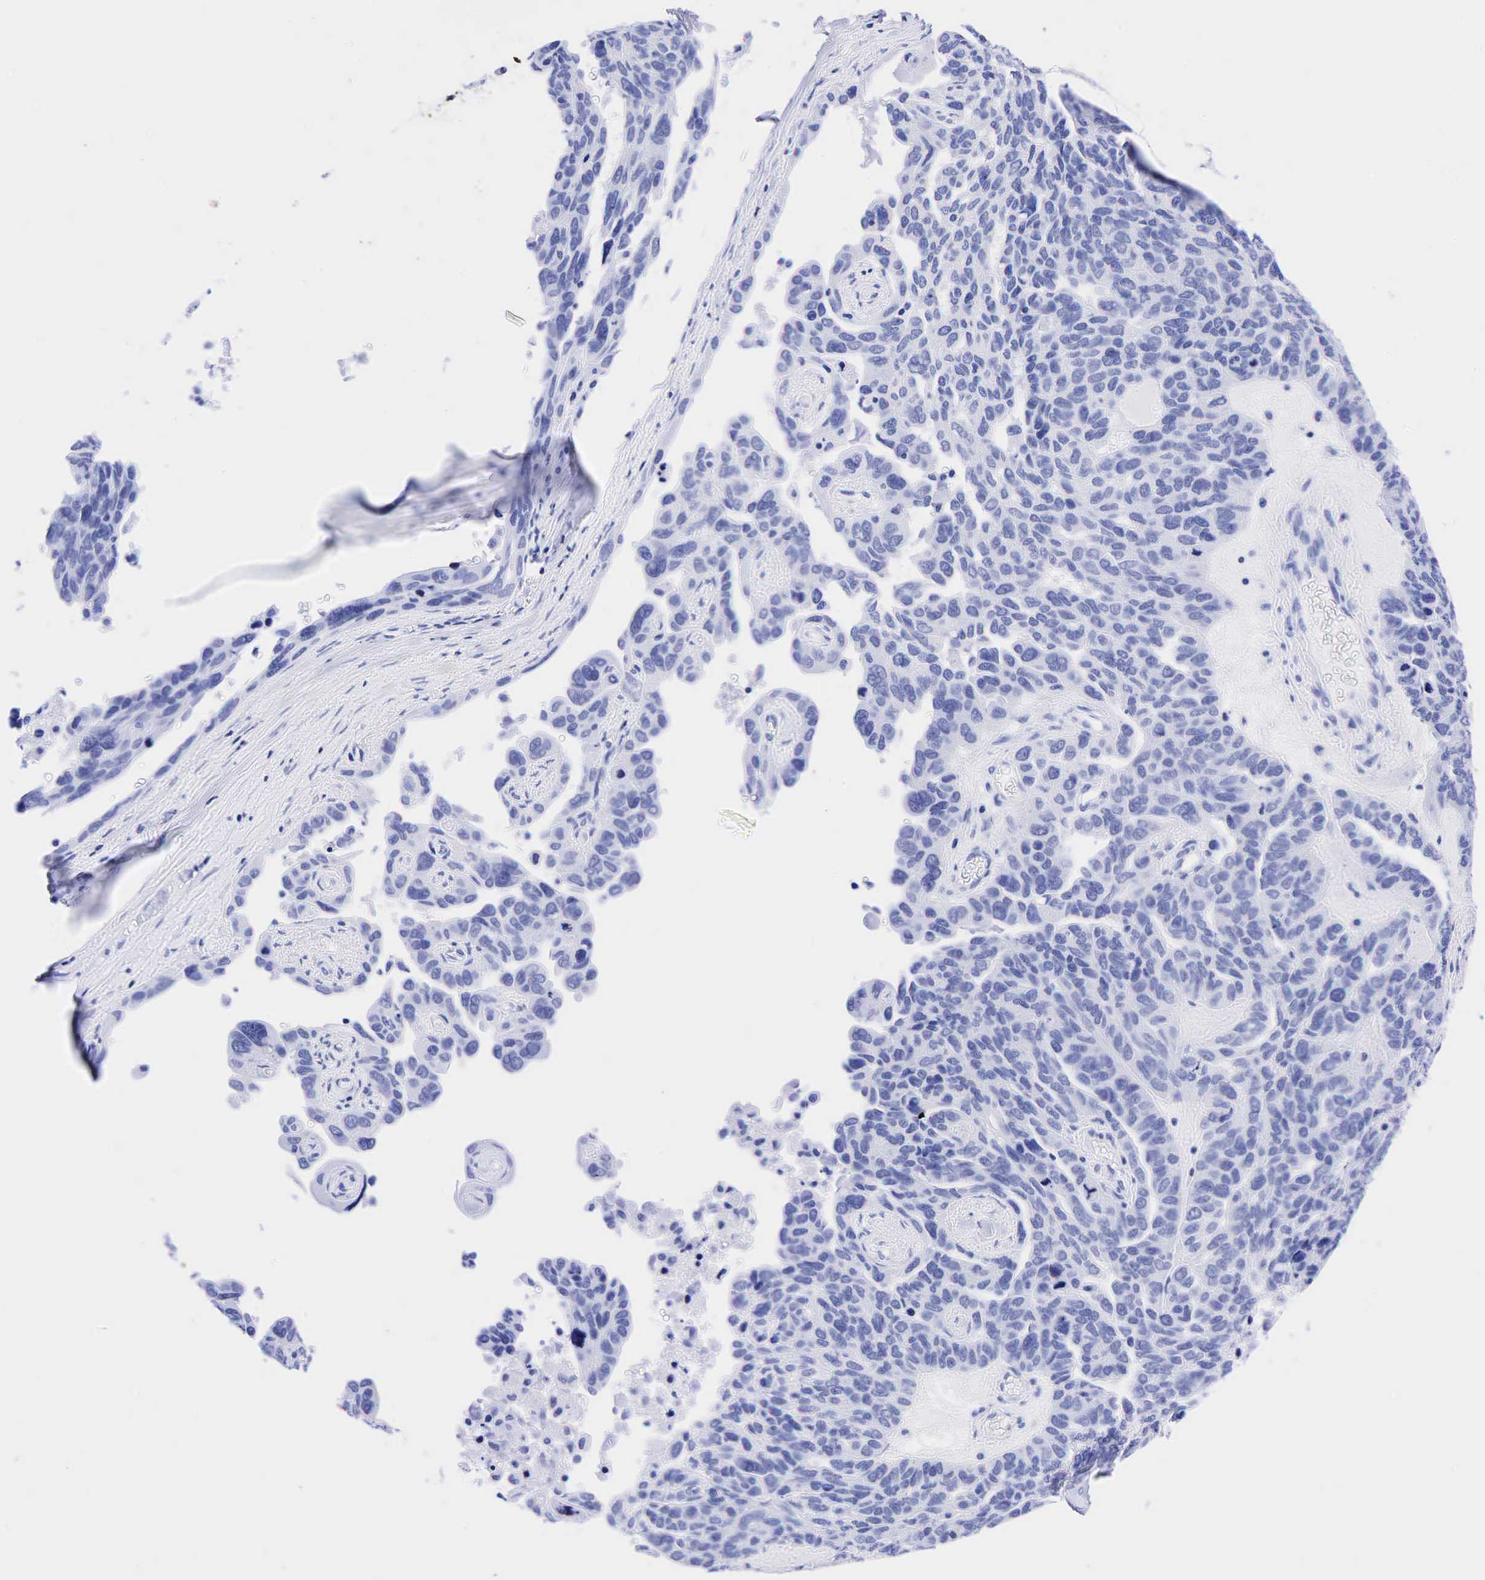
{"staining": {"intensity": "negative", "quantity": "none", "location": "none"}, "tissue": "ovarian cancer", "cell_type": "Tumor cells", "image_type": "cancer", "snomed": [{"axis": "morphology", "description": "Cystadenocarcinoma, serous, NOS"}, {"axis": "topography", "description": "Ovary"}], "caption": "An immunohistochemistry micrograph of ovarian cancer (serous cystadenocarcinoma) is shown. There is no staining in tumor cells of ovarian cancer (serous cystadenocarcinoma).", "gene": "CEACAM5", "patient": {"sex": "female", "age": 64}}